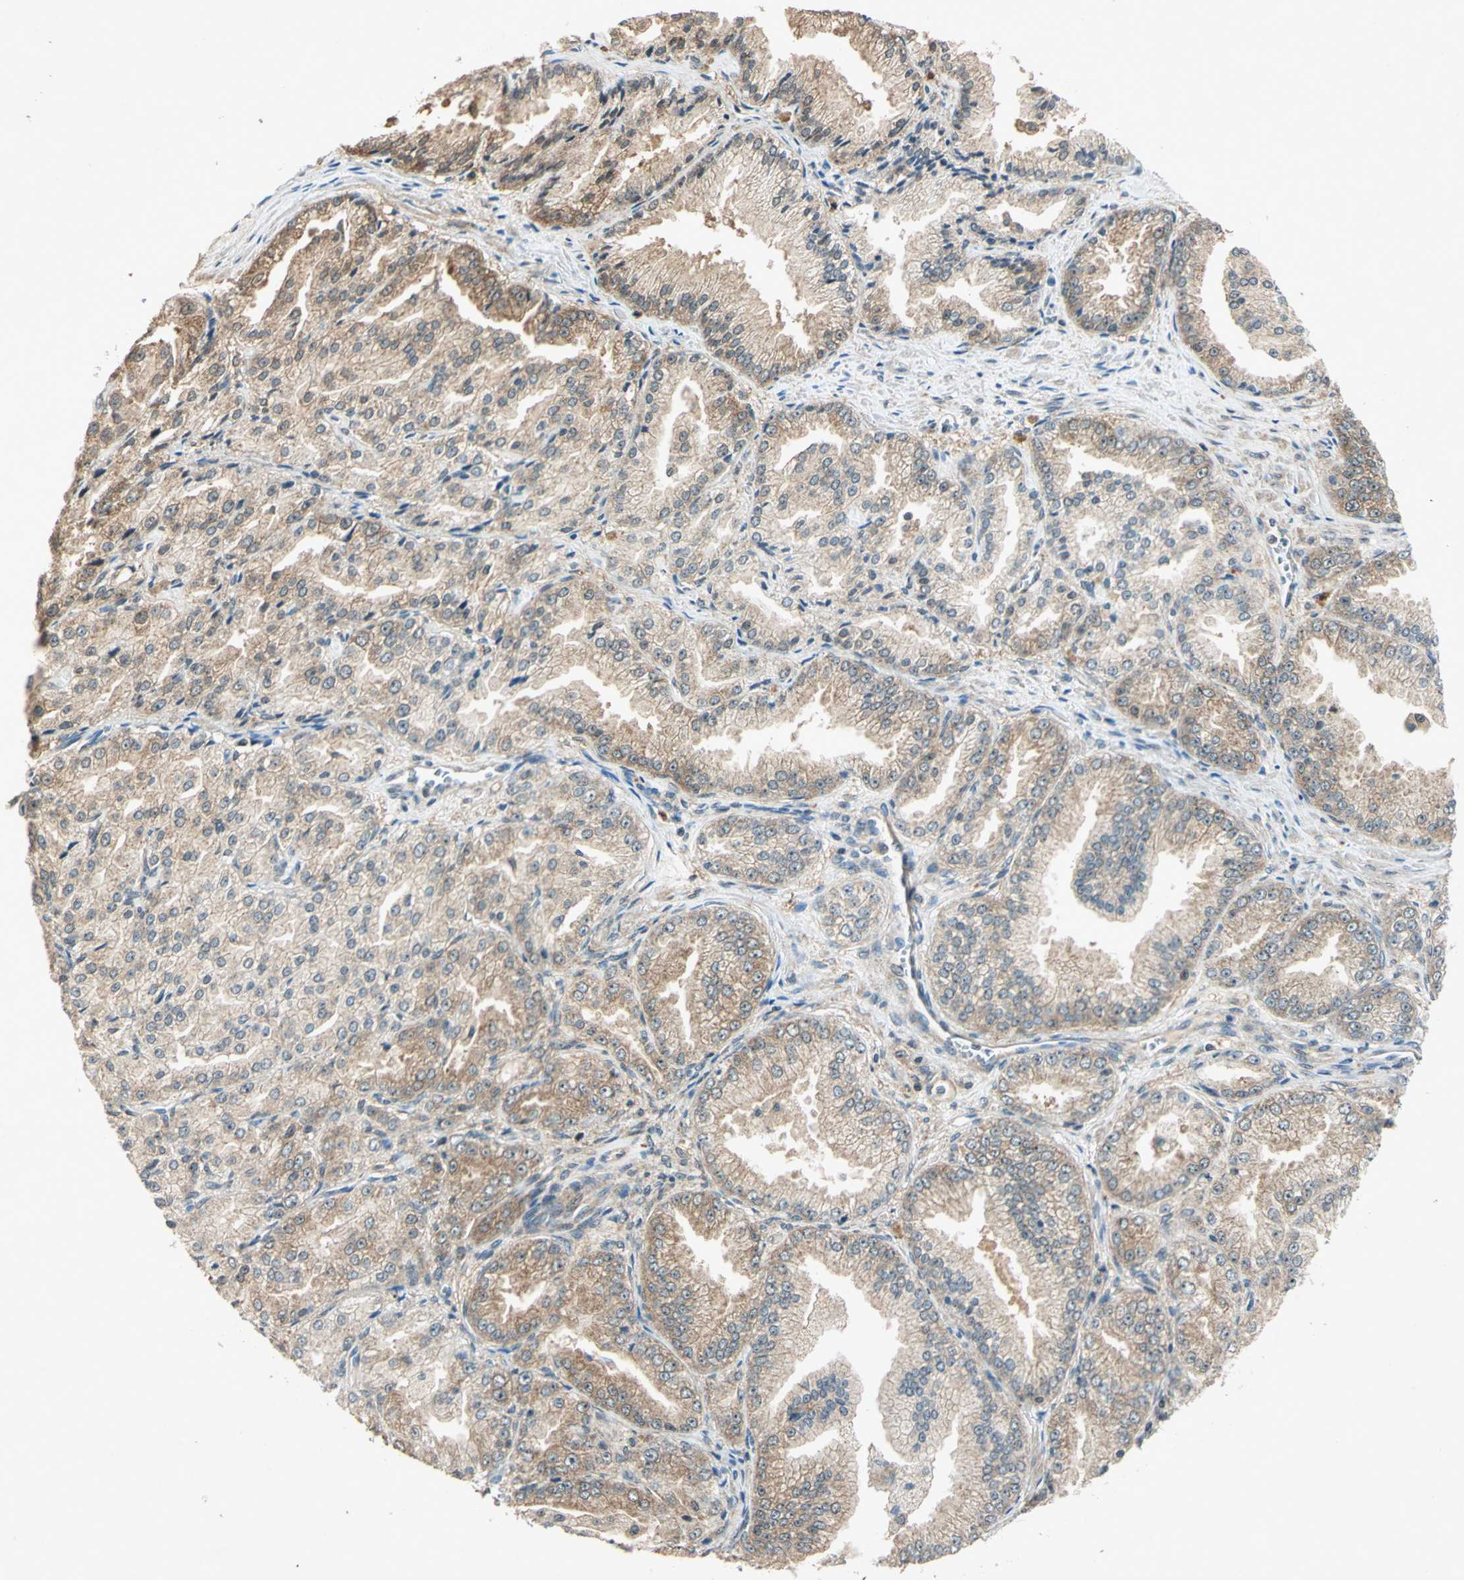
{"staining": {"intensity": "weak", "quantity": ">75%", "location": "cytoplasmic/membranous"}, "tissue": "prostate cancer", "cell_type": "Tumor cells", "image_type": "cancer", "snomed": [{"axis": "morphology", "description": "Adenocarcinoma, High grade"}, {"axis": "topography", "description": "Prostate"}], "caption": "DAB (3,3'-diaminobenzidine) immunohistochemical staining of human adenocarcinoma (high-grade) (prostate) demonstrates weak cytoplasmic/membranous protein expression in about >75% of tumor cells.", "gene": "AHSA1", "patient": {"sex": "male", "age": 61}}